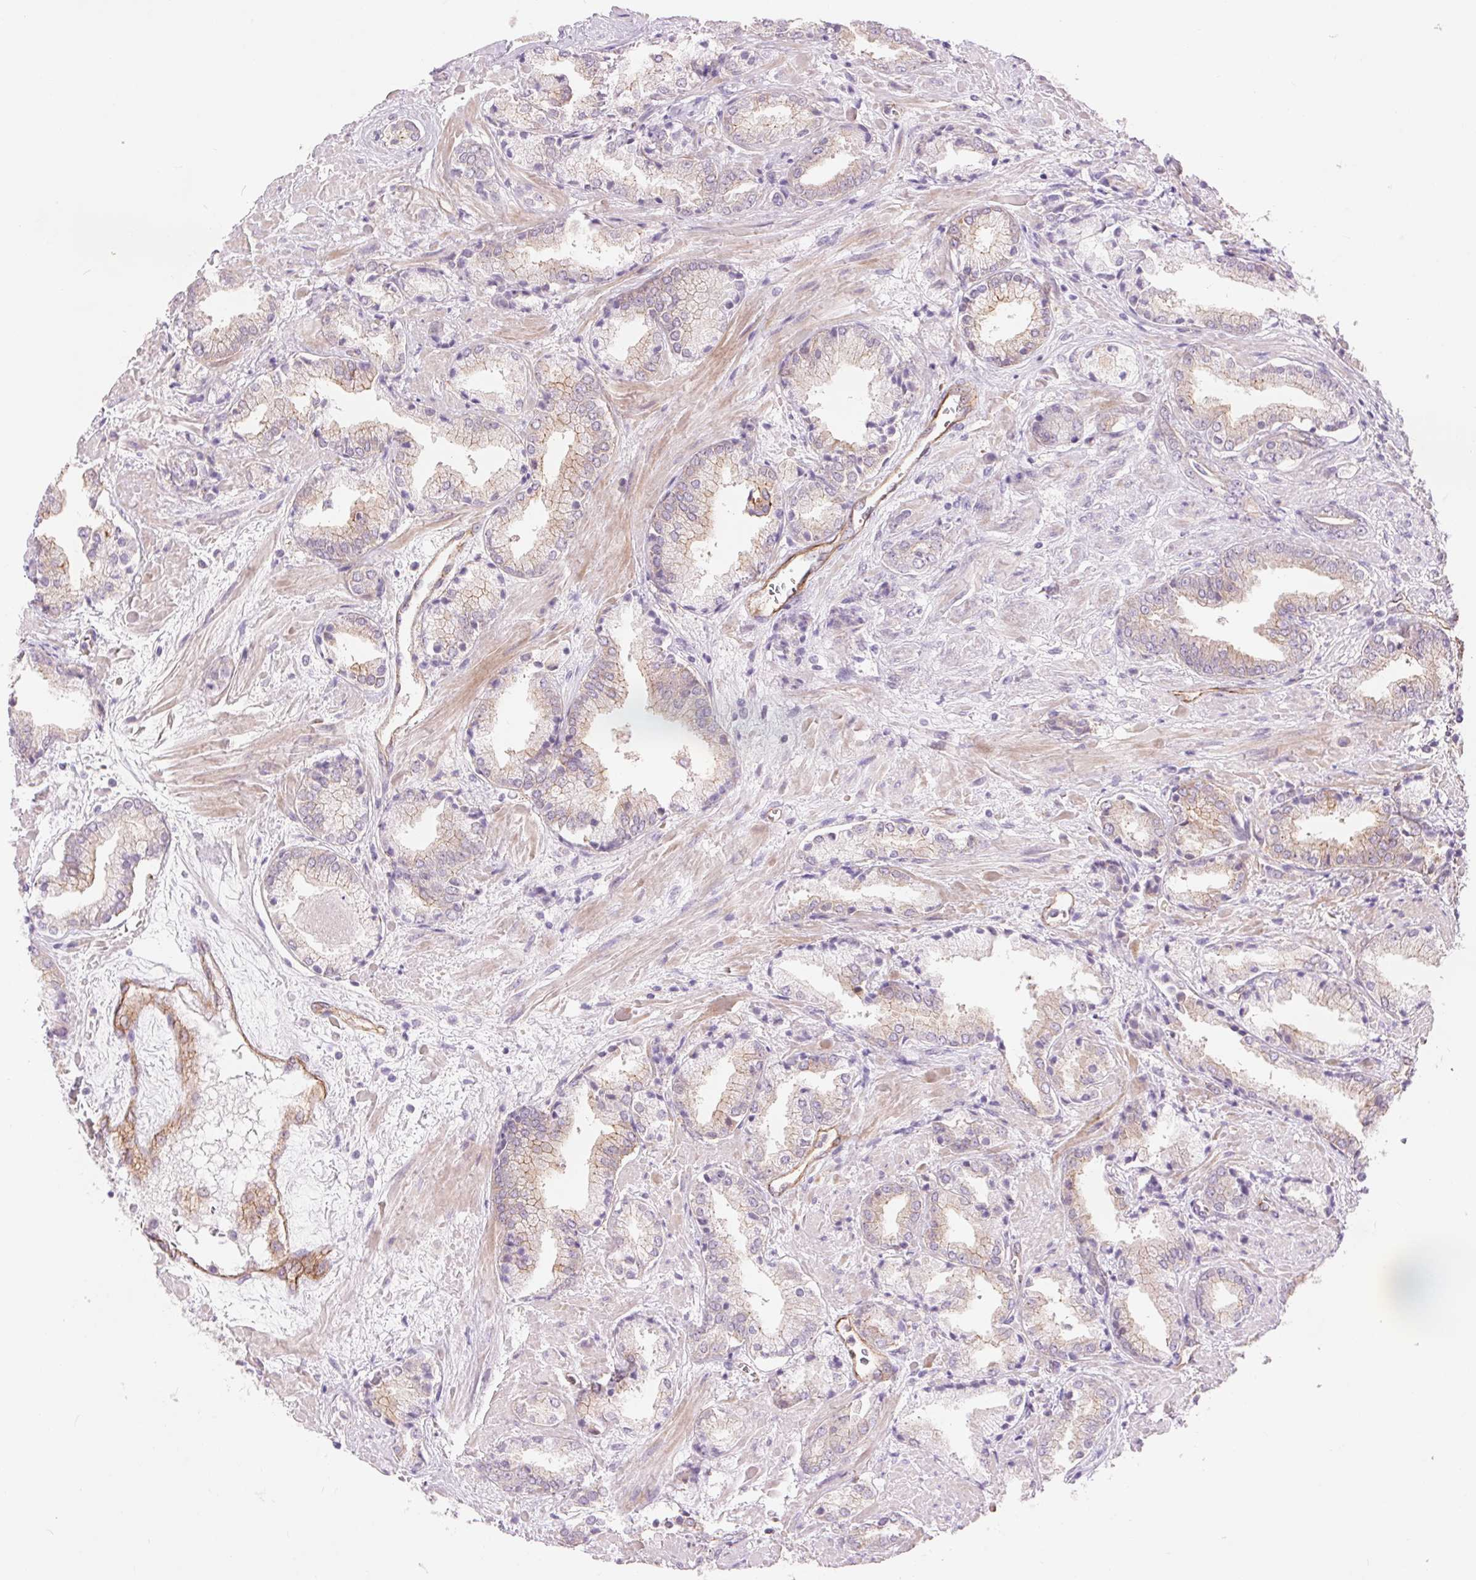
{"staining": {"intensity": "moderate", "quantity": "<25%", "location": "cytoplasmic/membranous"}, "tissue": "prostate cancer", "cell_type": "Tumor cells", "image_type": "cancer", "snomed": [{"axis": "morphology", "description": "Adenocarcinoma, High grade"}, {"axis": "topography", "description": "Prostate"}], "caption": "IHC of prostate cancer (adenocarcinoma (high-grade)) exhibits low levels of moderate cytoplasmic/membranous staining in about <25% of tumor cells.", "gene": "DIXDC1", "patient": {"sex": "male", "age": 56}}